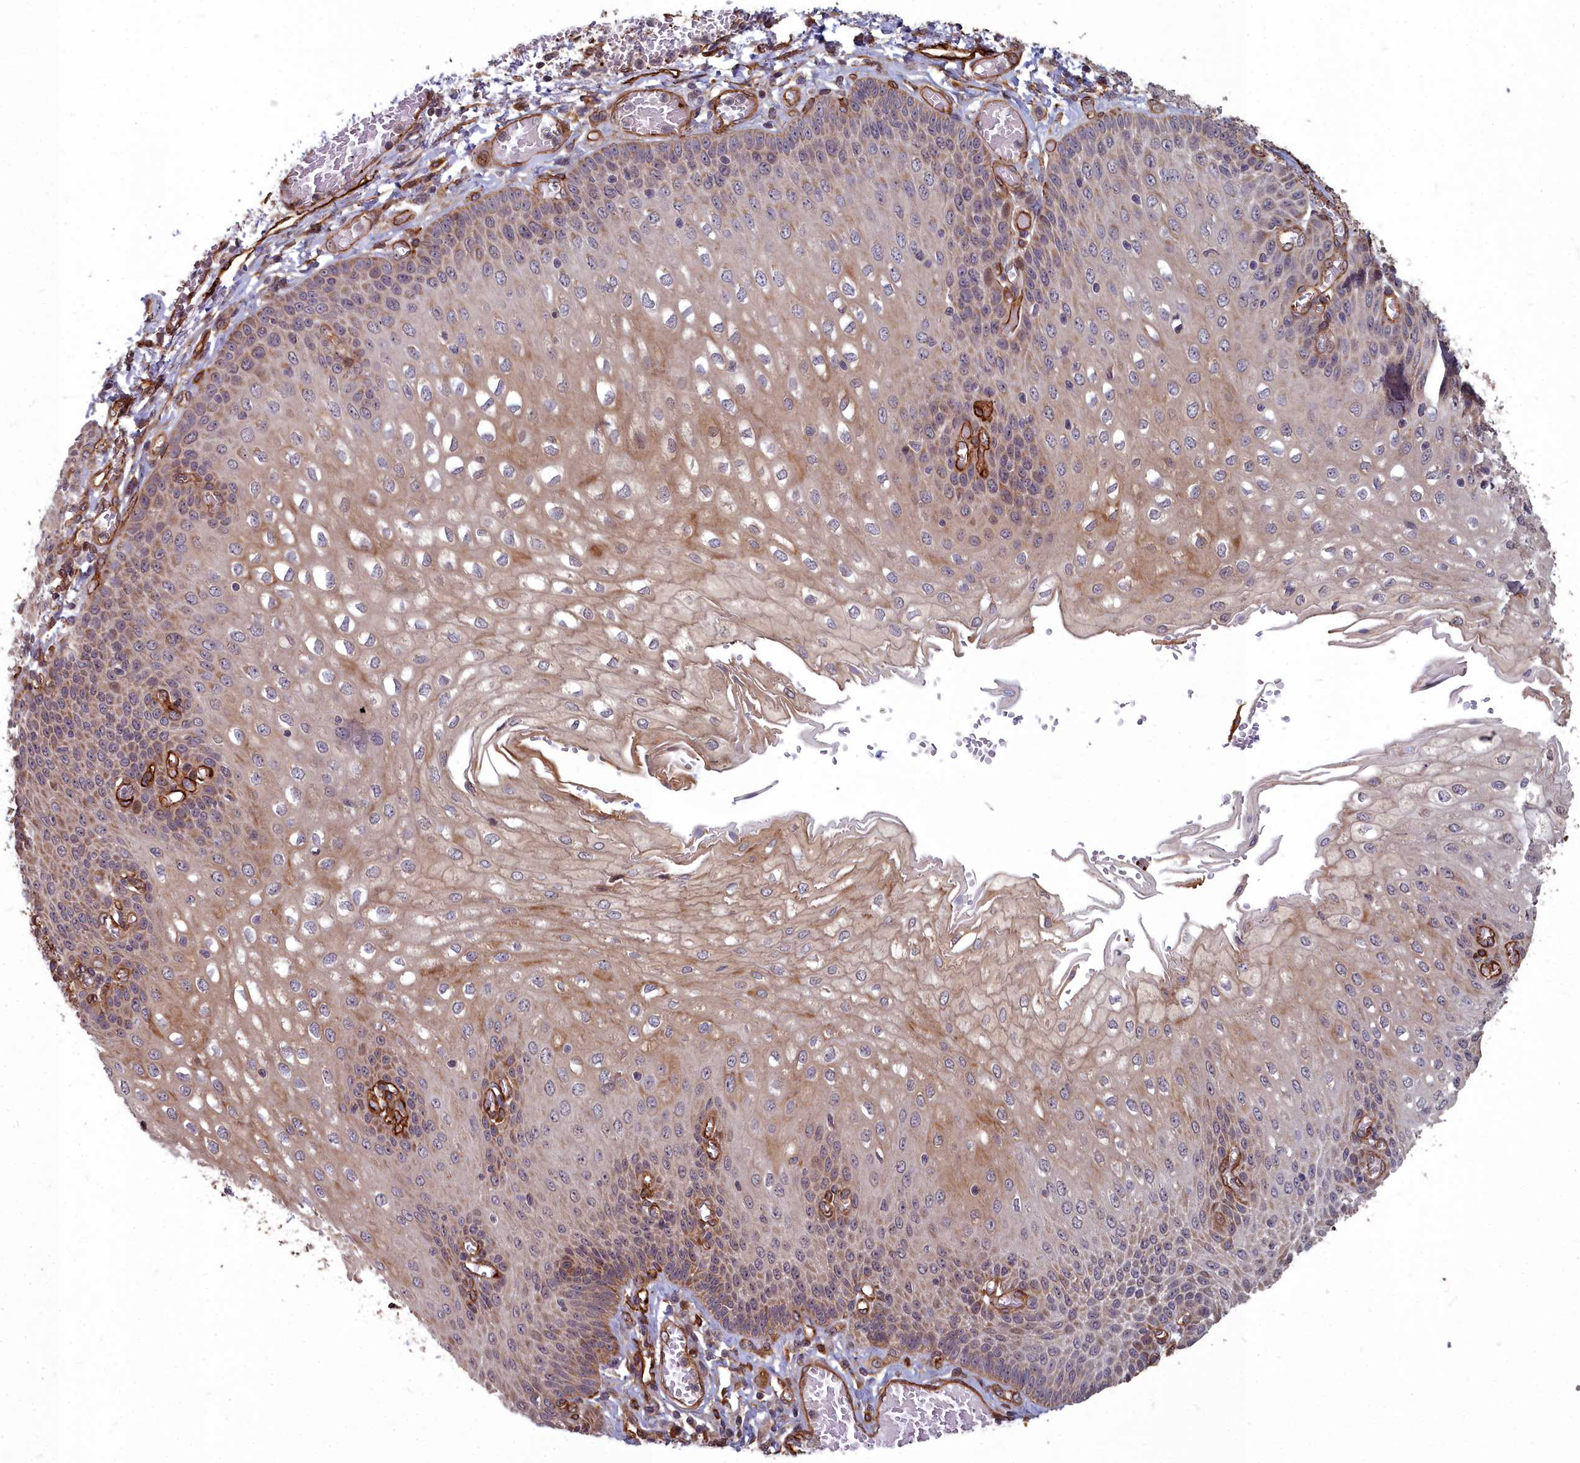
{"staining": {"intensity": "moderate", "quantity": ">75%", "location": "cytoplasmic/membranous"}, "tissue": "esophagus", "cell_type": "Squamous epithelial cells", "image_type": "normal", "snomed": [{"axis": "morphology", "description": "Normal tissue, NOS"}, {"axis": "topography", "description": "Esophagus"}], "caption": "Protein expression by IHC demonstrates moderate cytoplasmic/membranous expression in about >75% of squamous epithelial cells in benign esophagus.", "gene": "TSPYL4", "patient": {"sex": "male", "age": 81}}